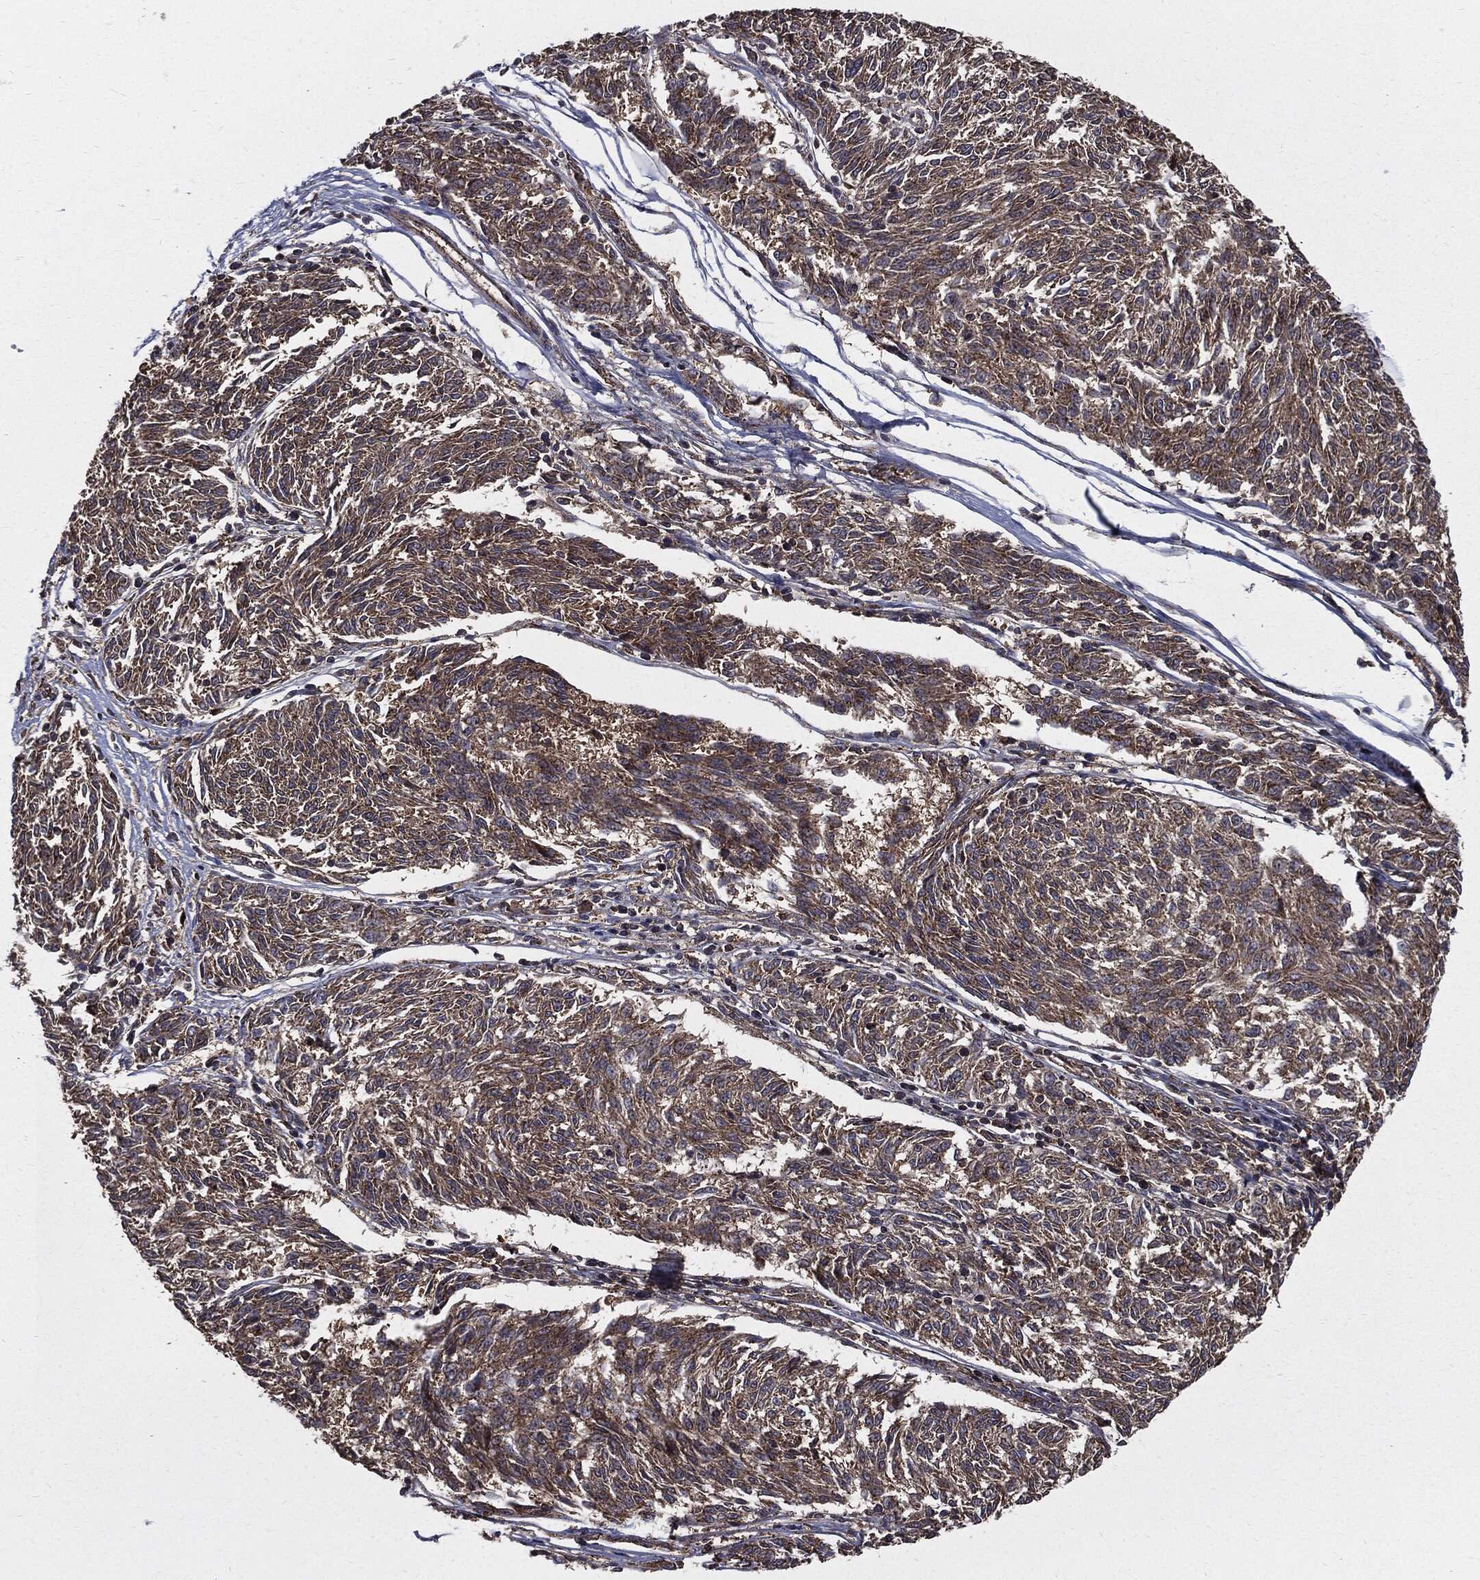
{"staining": {"intensity": "moderate", "quantity": "25%-75%", "location": "cytoplasmic/membranous"}, "tissue": "melanoma", "cell_type": "Tumor cells", "image_type": "cancer", "snomed": [{"axis": "morphology", "description": "Malignant melanoma, NOS"}, {"axis": "topography", "description": "Skin"}], "caption": "Melanoma stained with DAB (3,3'-diaminobenzidine) immunohistochemistry (IHC) exhibits medium levels of moderate cytoplasmic/membranous staining in about 25%-75% of tumor cells.", "gene": "PDCD6IP", "patient": {"sex": "female", "age": 72}}